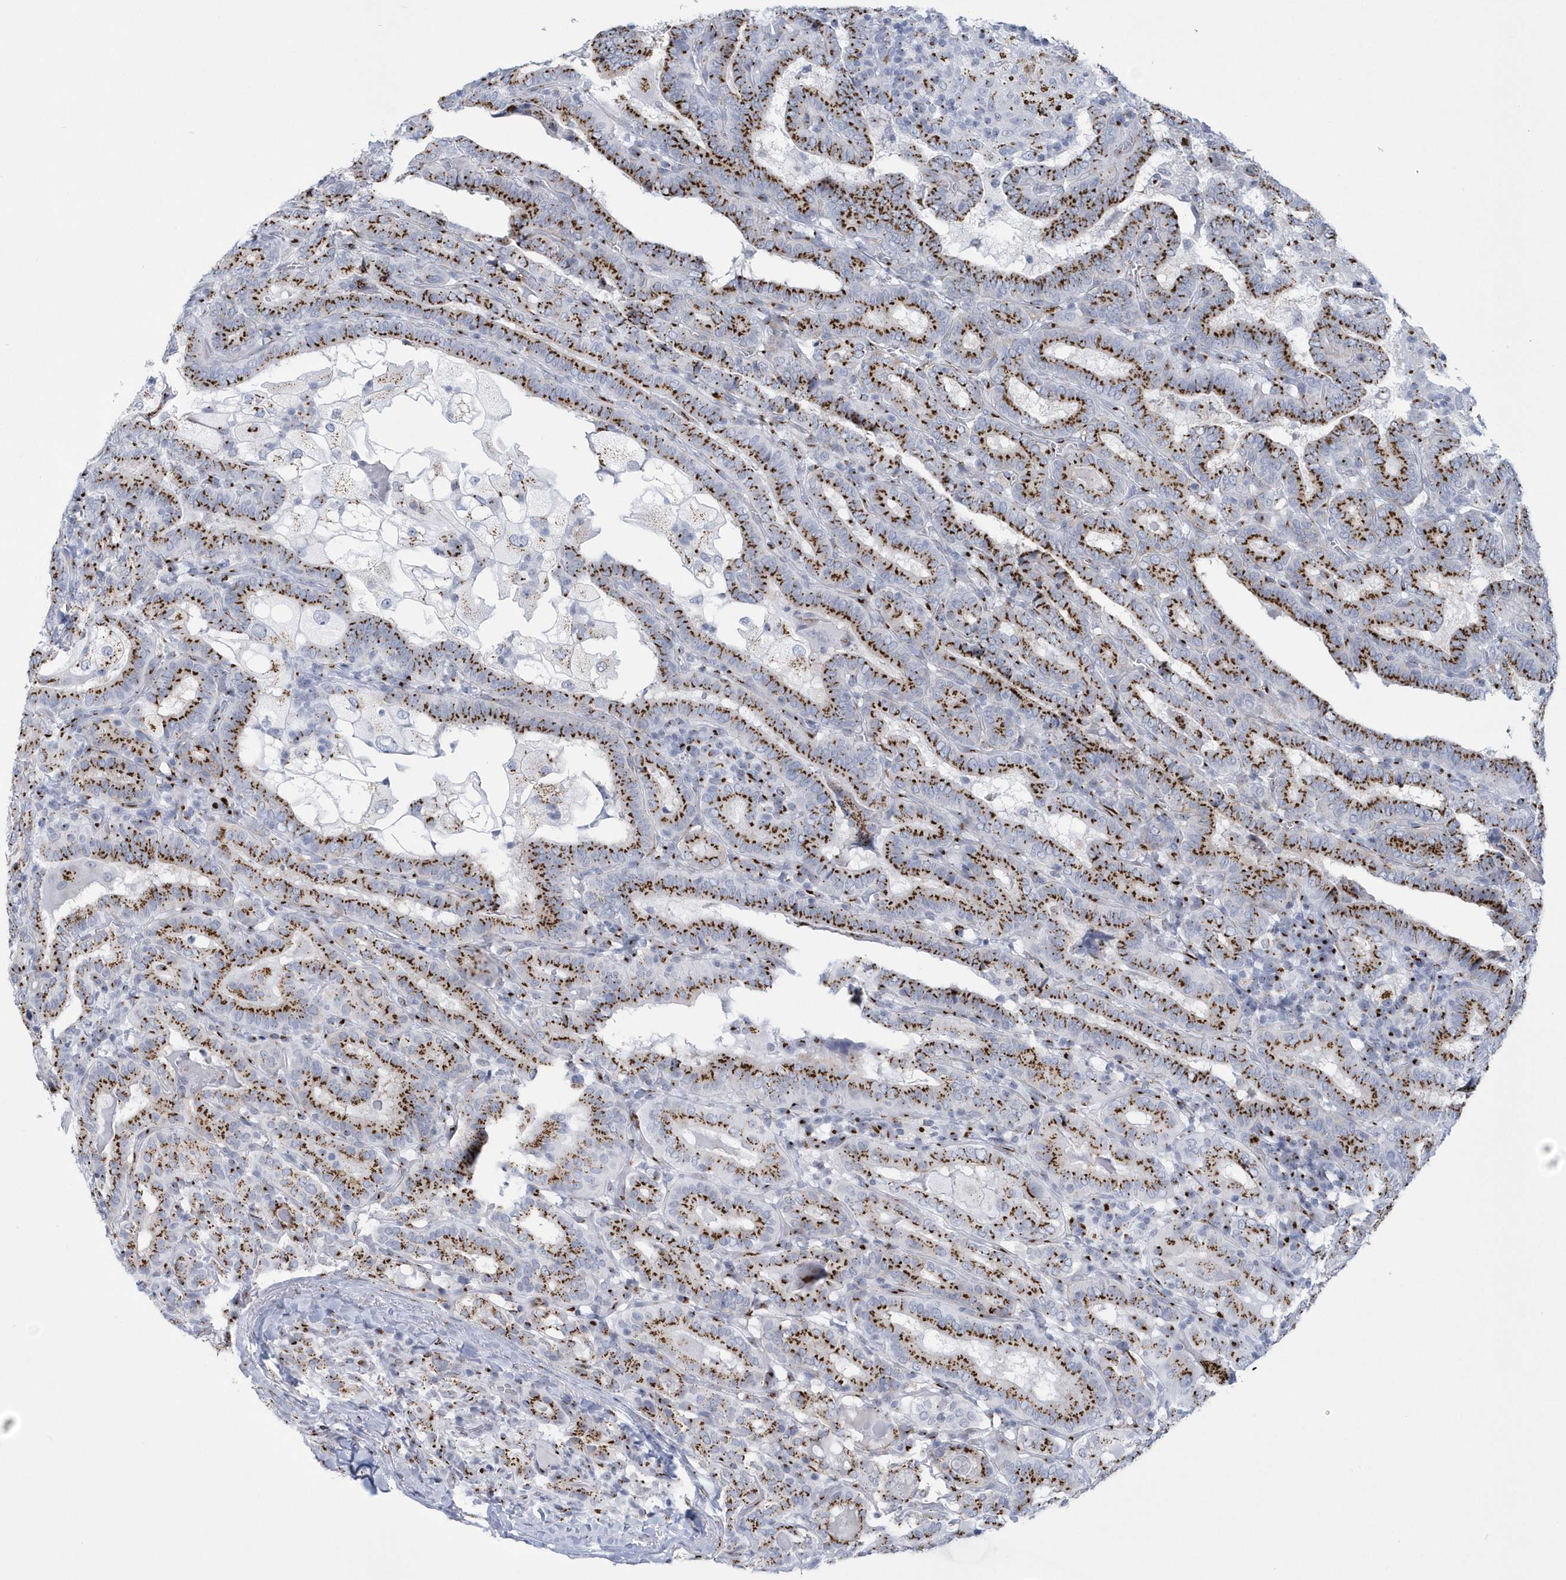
{"staining": {"intensity": "strong", "quantity": ">75%", "location": "cytoplasmic/membranous"}, "tissue": "thyroid cancer", "cell_type": "Tumor cells", "image_type": "cancer", "snomed": [{"axis": "morphology", "description": "Papillary adenocarcinoma, NOS"}, {"axis": "topography", "description": "Thyroid gland"}], "caption": "There is high levels of strong cytoplasmic/membranous staining in tumor cells of papillary adenocarcinoma (thyroid), as demonstrated by immunohistochemical staining (brown color).", "gene": "SLX9", "patient": {"sex": "female", "age": 72}}